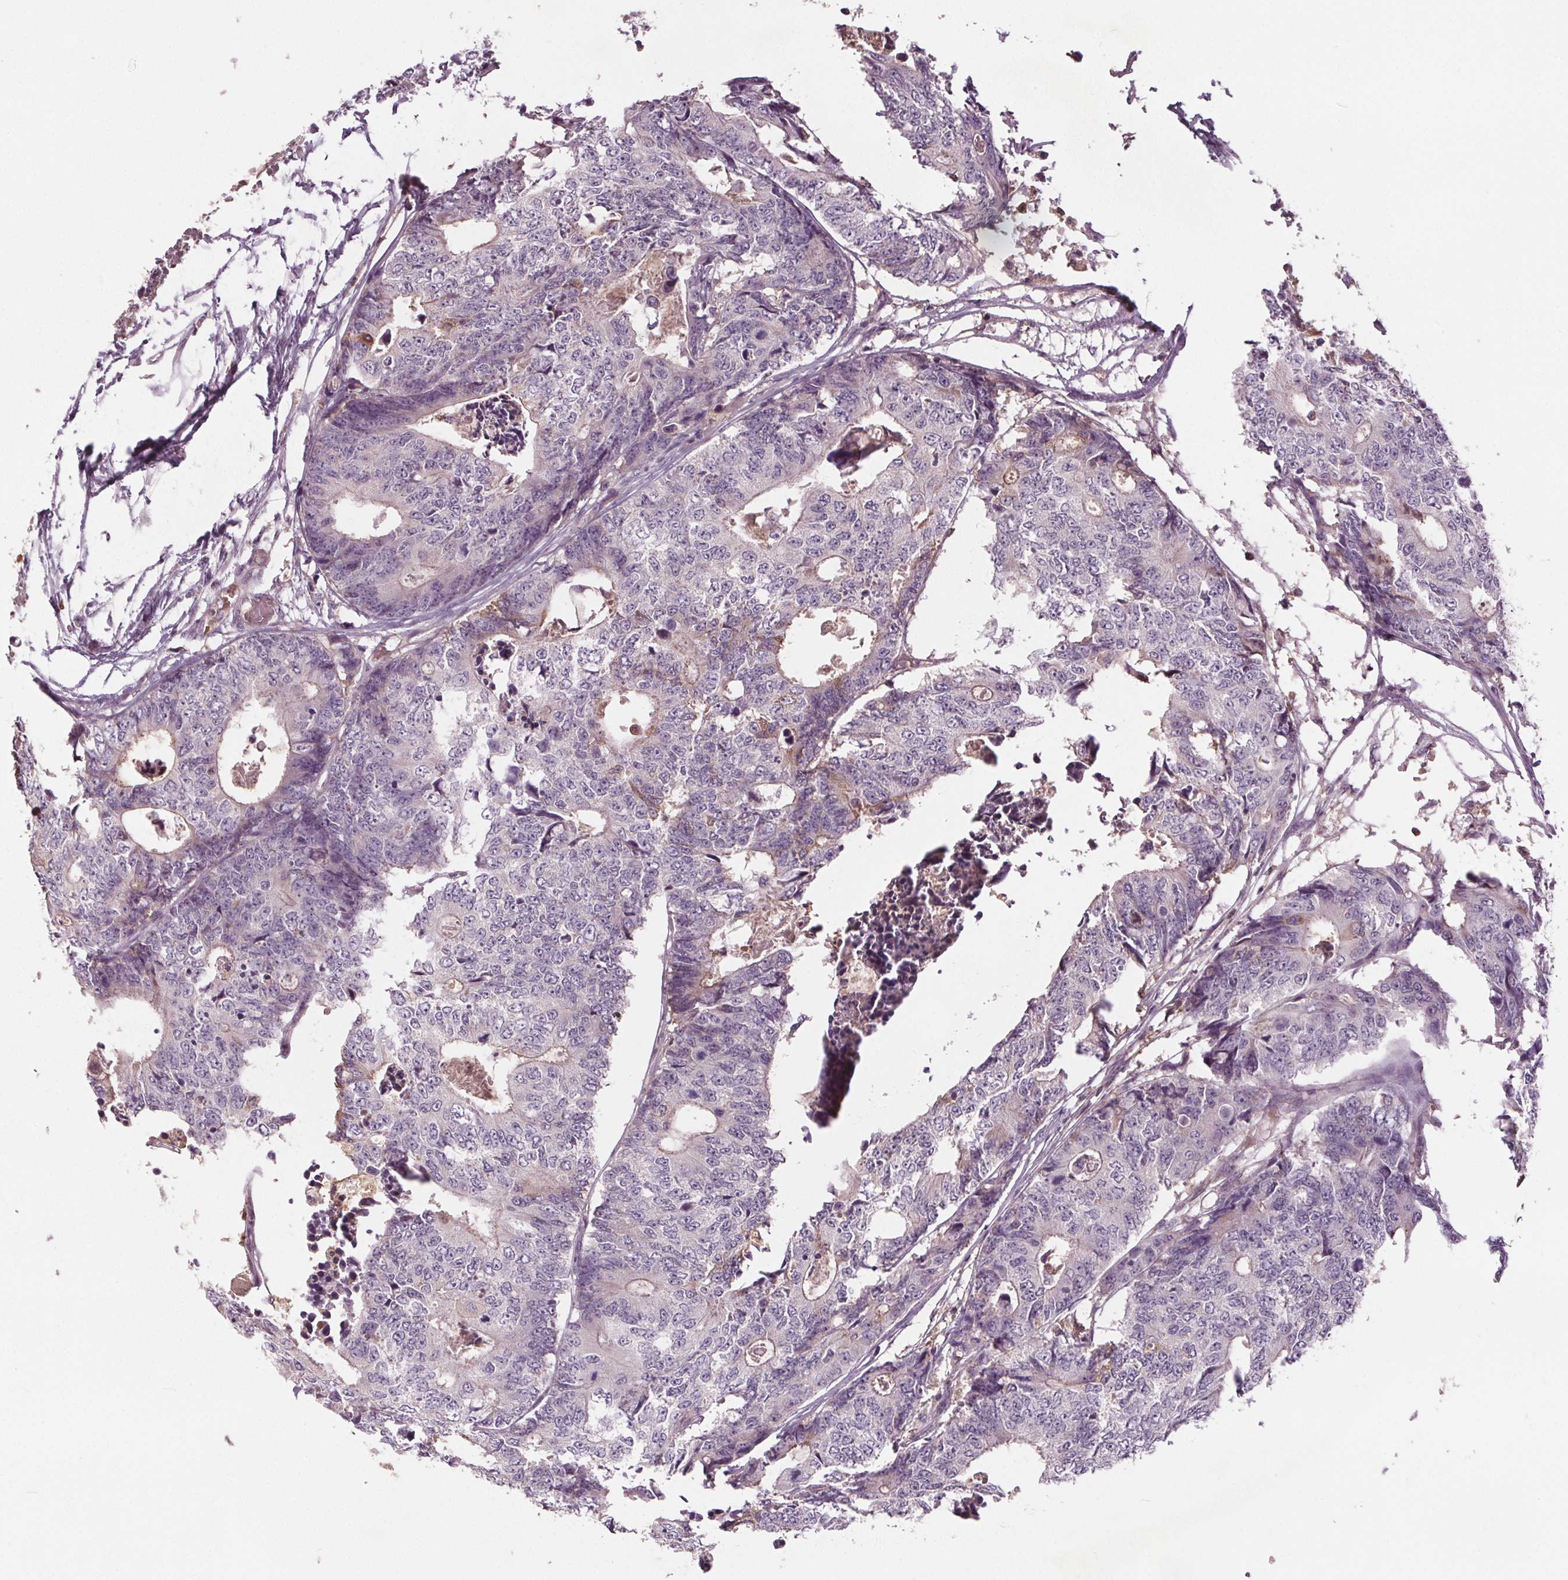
{"staining": {"intensity": "negative", "quantity": "none", "location": "none"}, "tissue": "colorectal cancer", "cell_type": "Tumor cells", "image_type": "cancer", "snomed": [{"axis": "morphology", "description": "Adenocarcinoma, NOS"}, {"axis": "topography", "description": "Colon"}], "caption": "This is a histopathology image of immunohistochemistry staining of adenocarcinoma (colorectal), which shows no staining in tumor cells. Brightfield microscopy of immunohistochemistry (IHC) stained with DAB (brown) and hematoxylin (blue), captured at high magnification.", "gene": "PDGFD", "patient": {"sex": "female", "age": 48}}